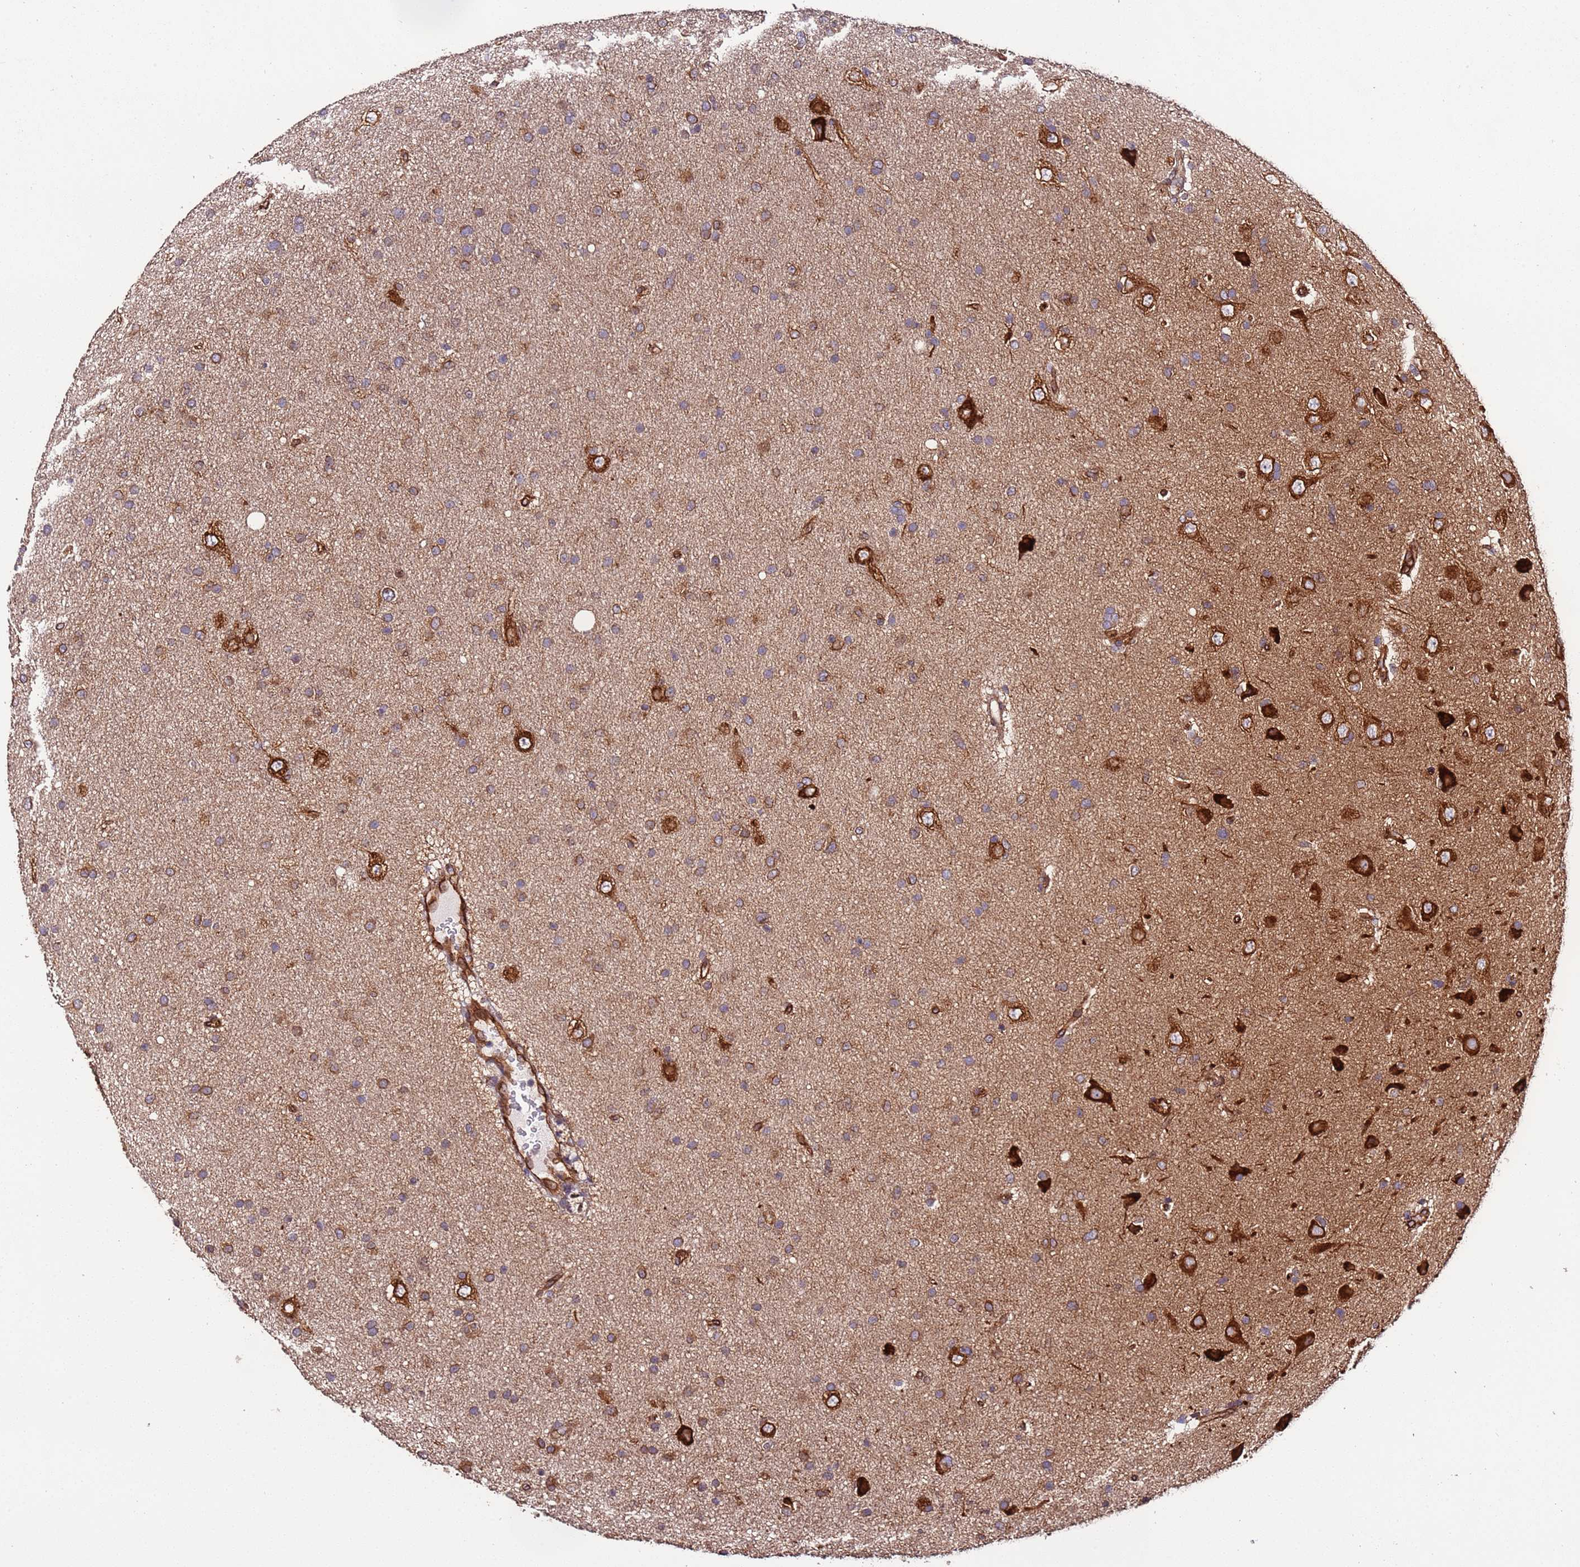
{"staining": {"intensity": "strong", "quantity": "25%-75%", "location": "cytoplasmic/membranous"}, "tissue": "glioma", "cell_type": "Tumor cells", "image_type": "cancer", "snomed": [{"axis": "morphology", "description": "Glioma, malignant, Low grade"}, {"axis": "topography", "description": "Cerebral cortex"}], "caption": "Approximately 25%-75% of tumor cells in human low-grade glioma (malignant) show strong cytoplasmic/membranous protein staining as visualized by brown immunohistochemical staining.", "gene": "SLC41A3", "patient": {"sex": "female", "age": 39}}